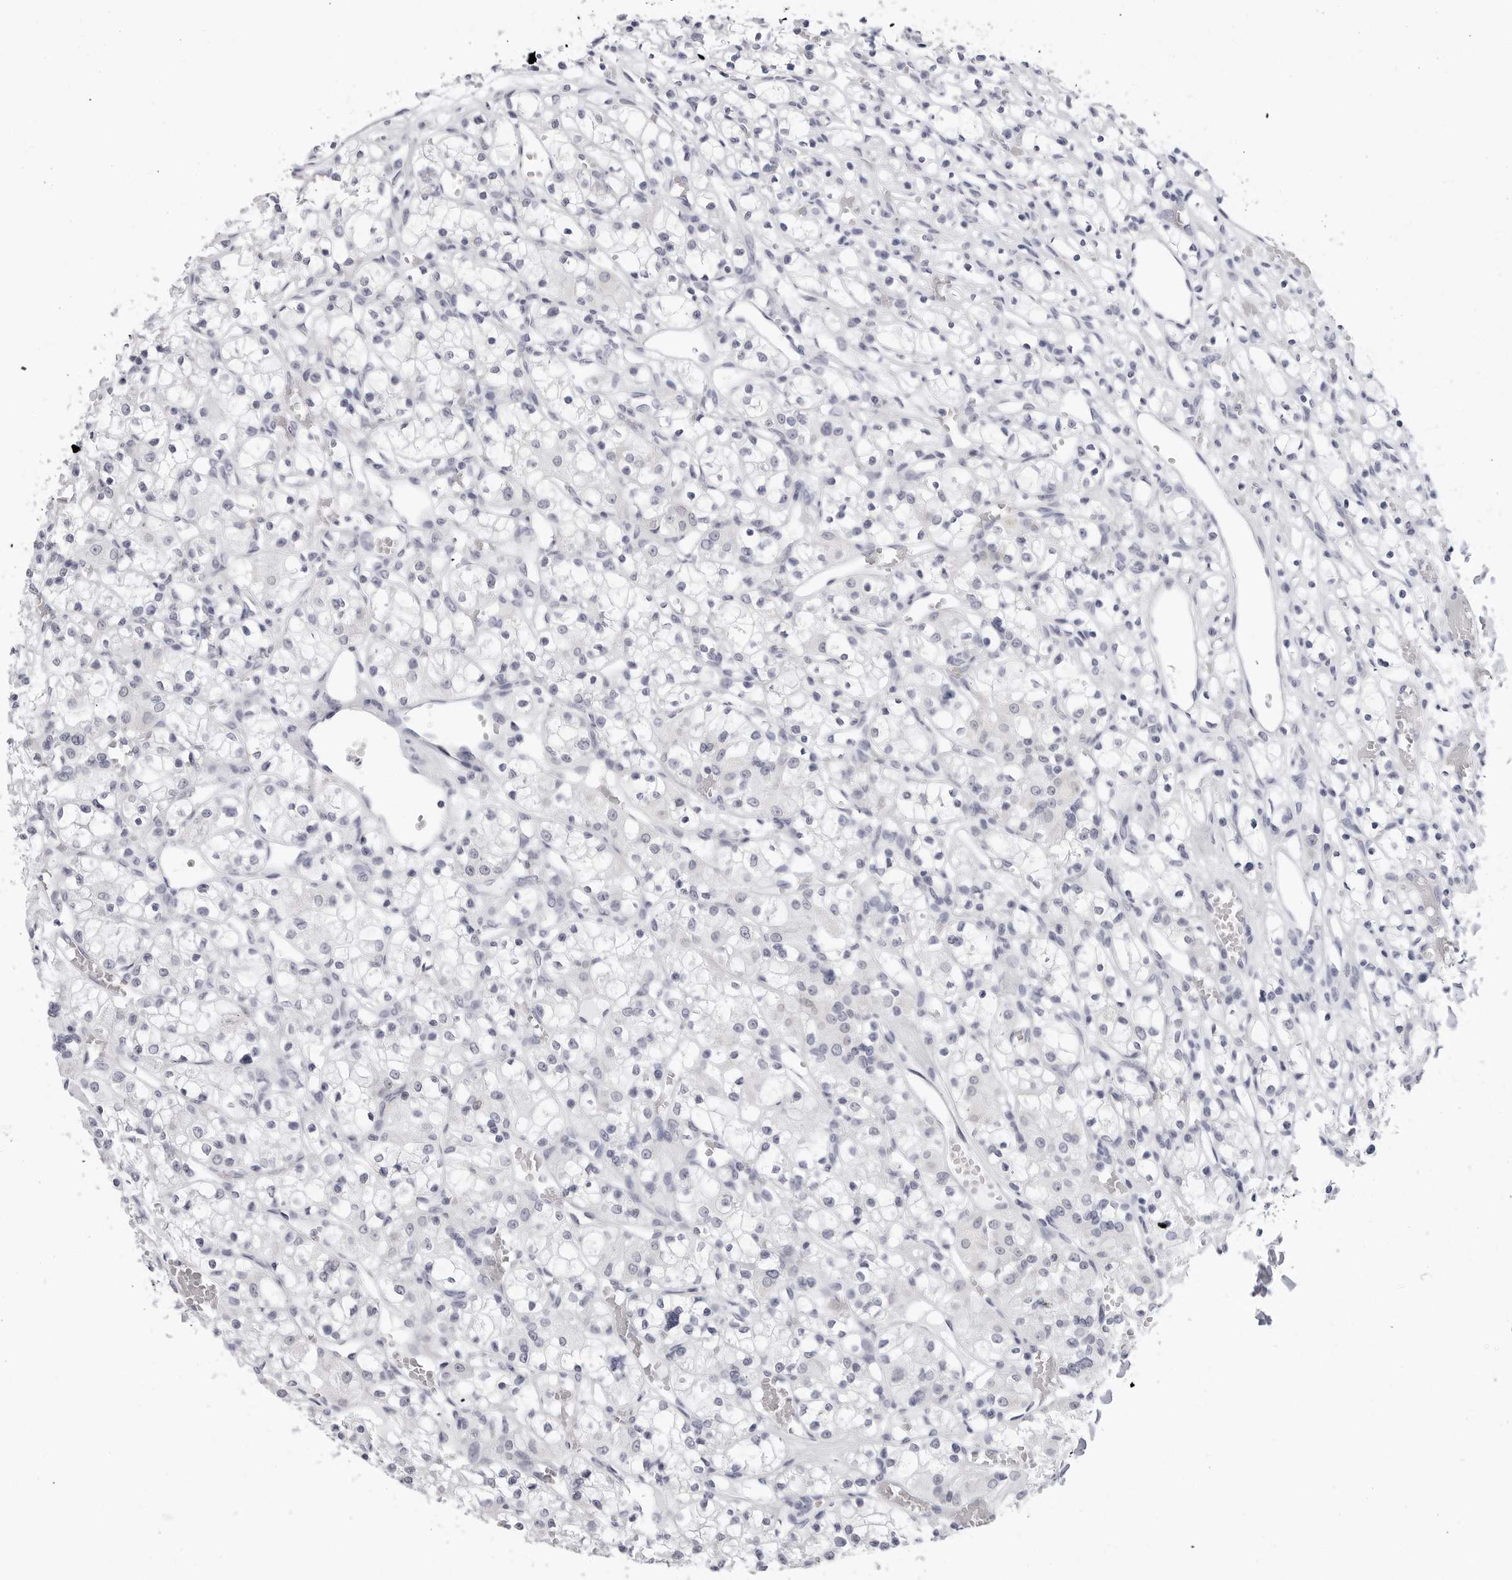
{"staining": {"intensity": "negative", "quantity": "none", "location": "none"}, "tissue": "renal cancer", "cell_type": "Tumor cells", "image_type": "cancer", "snomed": [{"axis": "morphology", "description": "Adenocarcinoma, NOS"}, {"axis": "topography", "description": "Kidney"}], "caption": "Image shows no protein positivity in tumor cells of renal cancer tissue.", "gene": "ERICH3", "patient": {"sex": "female", "age": 59}}